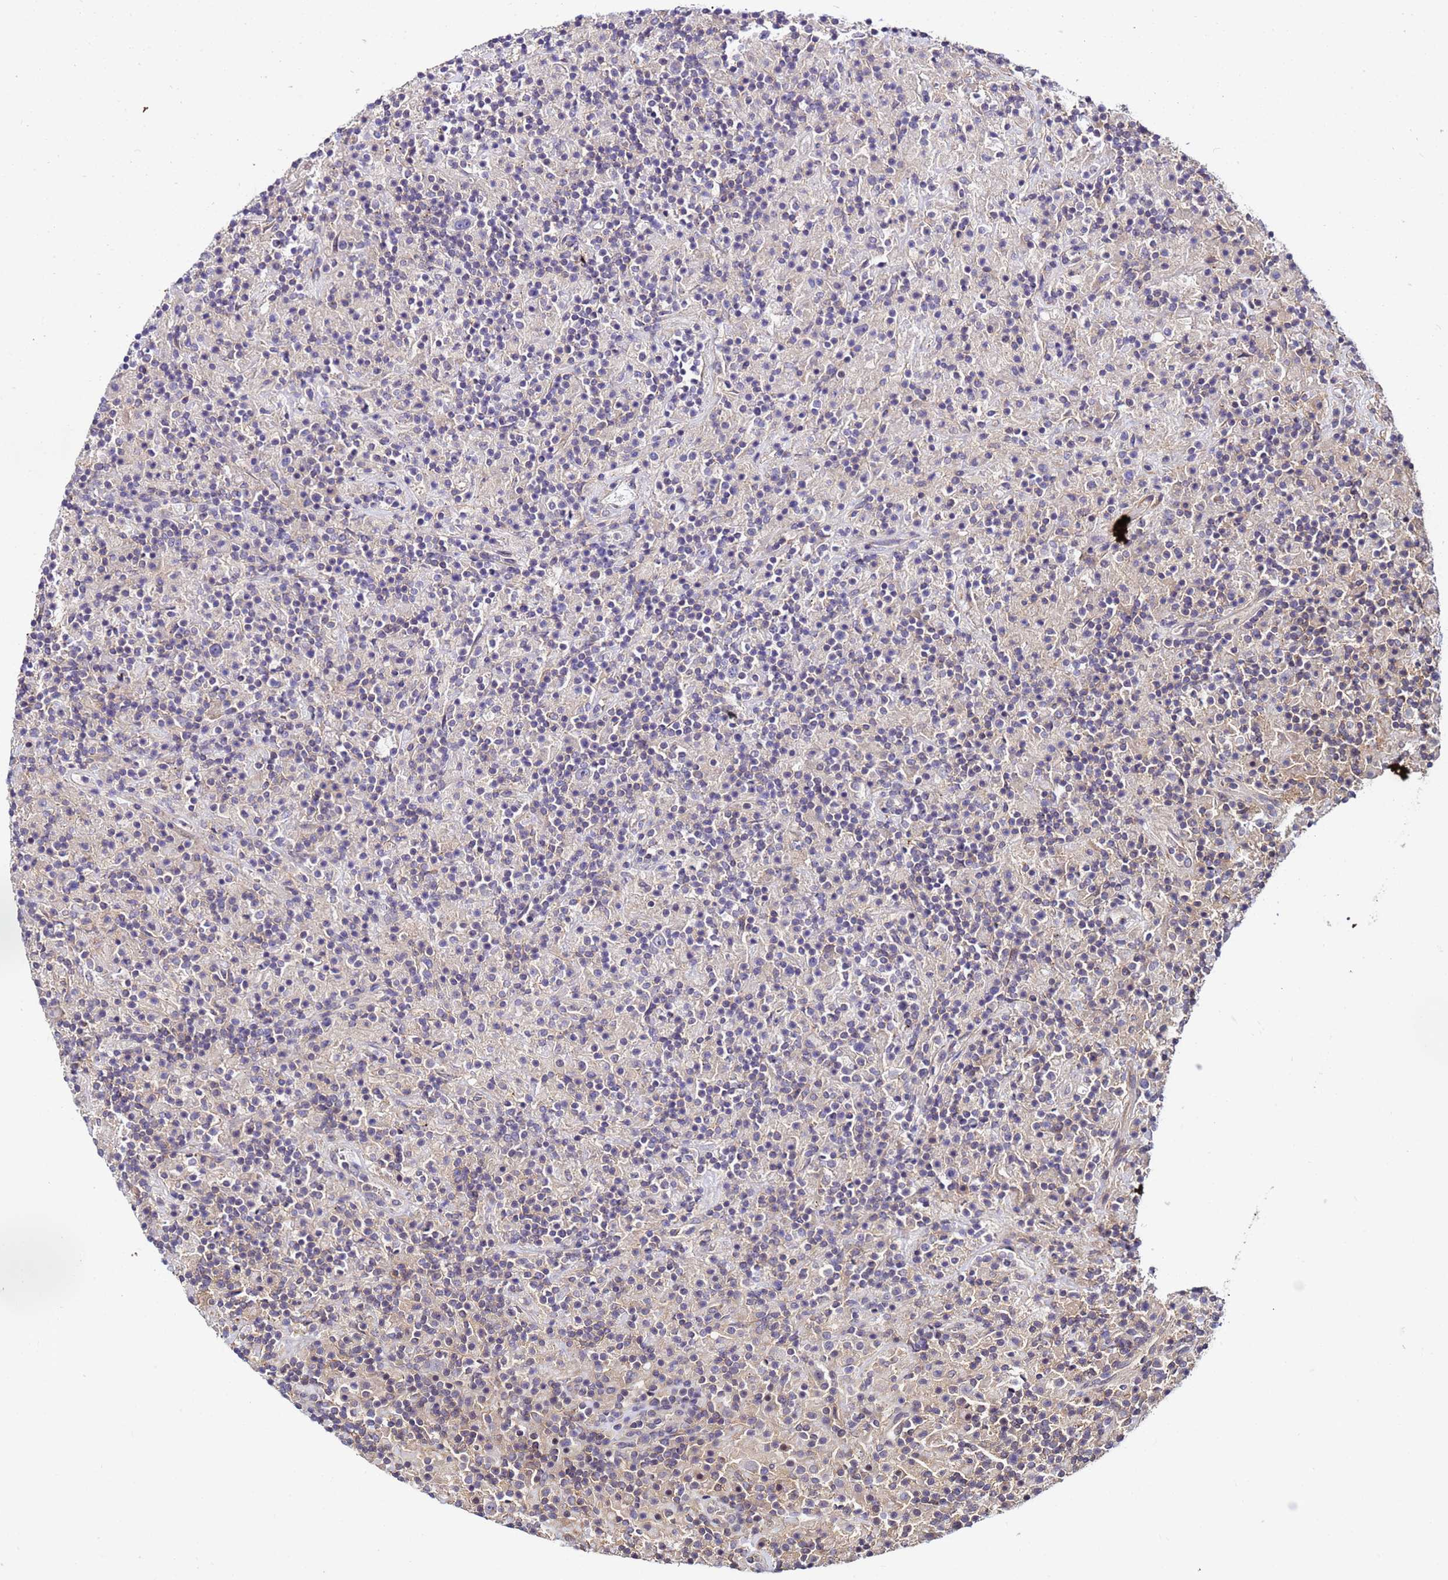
{"staining": {"intensity": "negative", "quantity": "none", "location": "none"}, "tissue": "lymphoma", "cell_type": "Tumor cells", "image_type": "cancer", "snomed": [{"axis": "morphology", "description": "Hodgkin's disease, NOS"}, {"axis": "topography", "description": "Lymph node"}], "caption": "Image shows no protein expression in tumor cells of lymphoma tissue.", "gene": "STK38", "patient": {"sex": "male", "age": 70}}